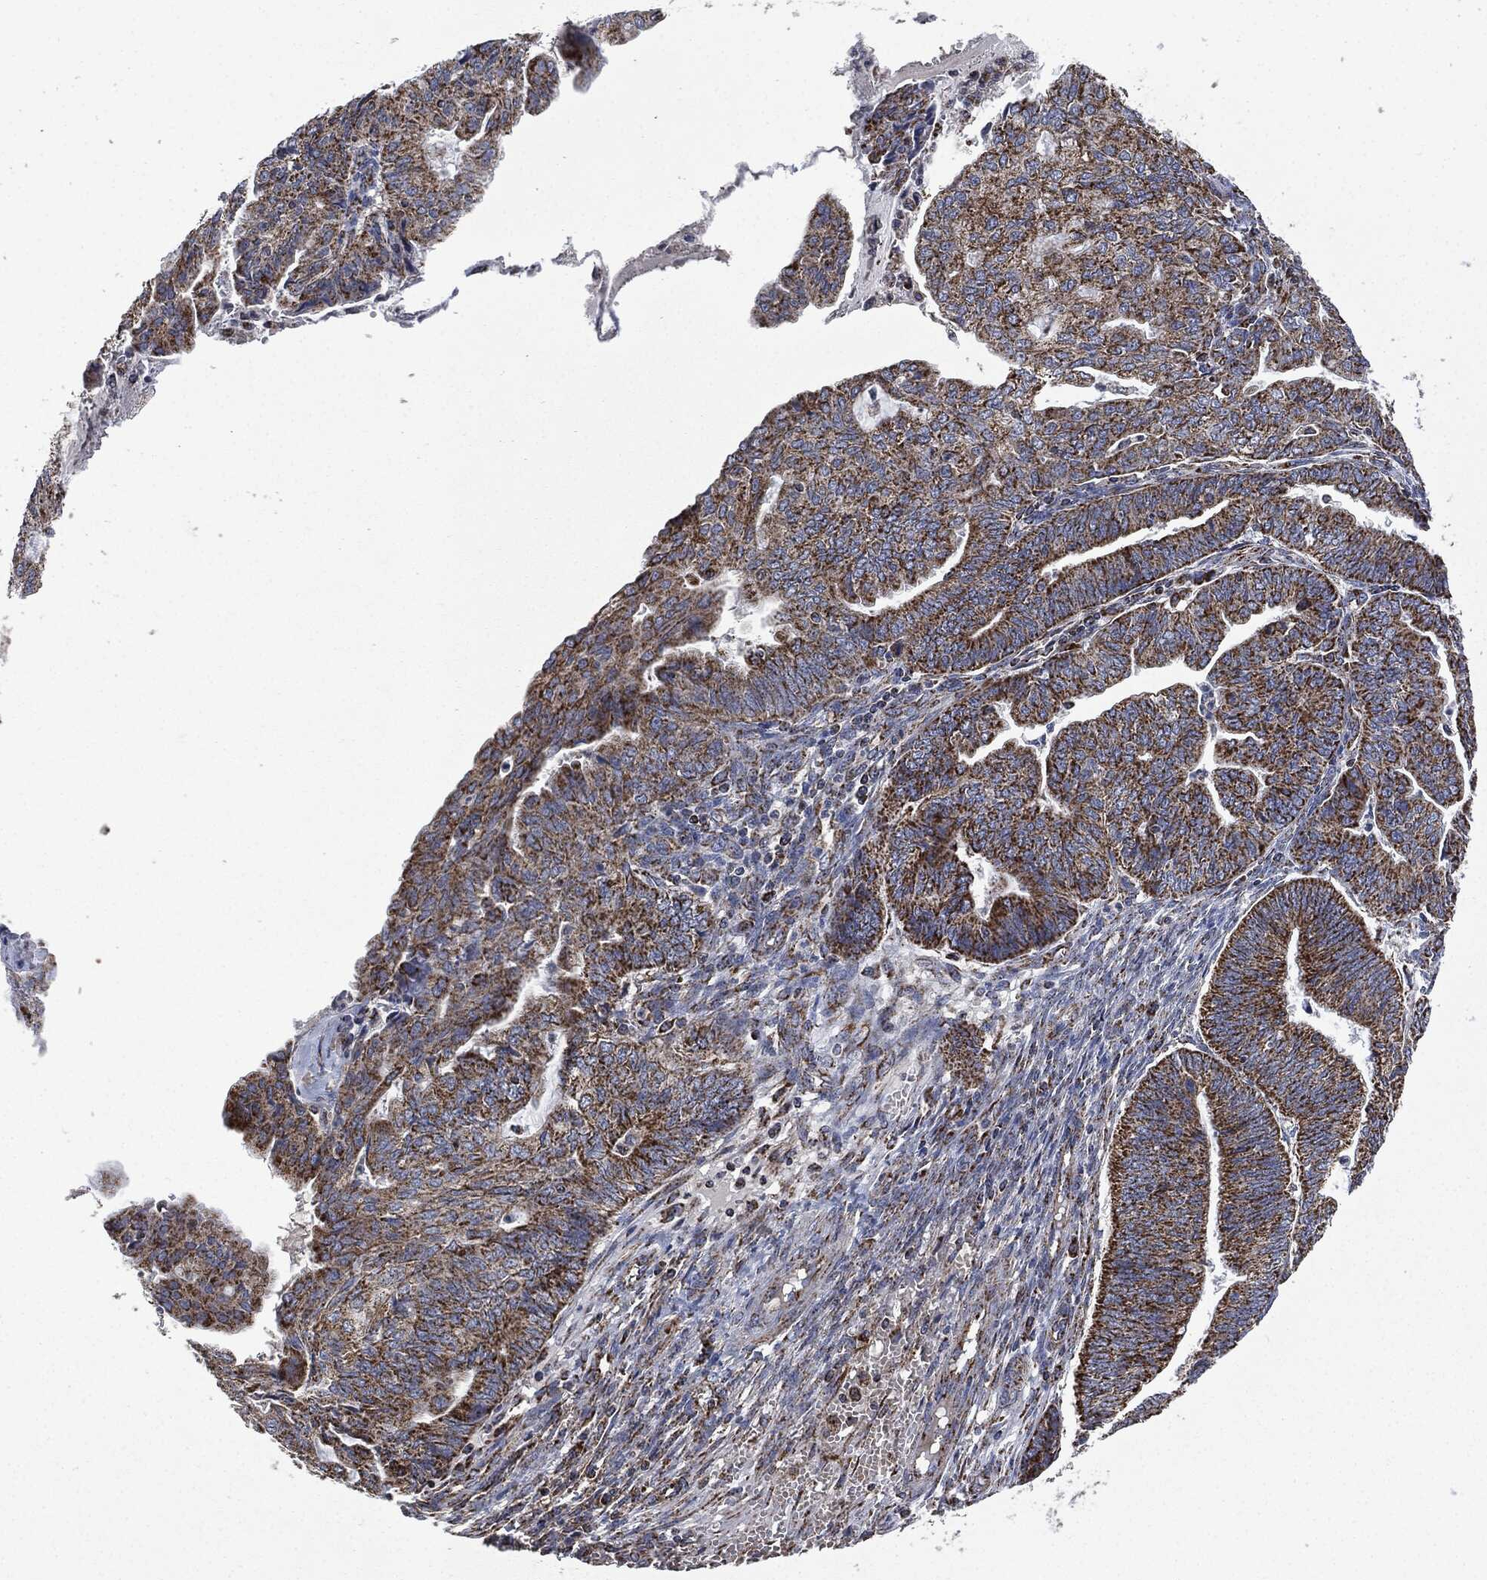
{"staining": {"intensity": "strong", "quantity": ">75%", "location": "cytoplasmic/membranous"}, "tissue": "endometrial cancer", "cell_type": "Tumor cells", "image_type": "cancer", "snomed": [{"axis": "morphology", "description": "Adenocarcinoma, NOS"}, {"axis": "topography", "description": "Endometrium"}], "caption": "IHC (DAB (3,3'-diaminobenzidine)) staining of endometrial adenocarcinoma shows strong cytoplasmic/membranous protein positivity in about >75% of tumor cells.", "gene": "RYK", "patient": {"sex": "female", "age": 82}}